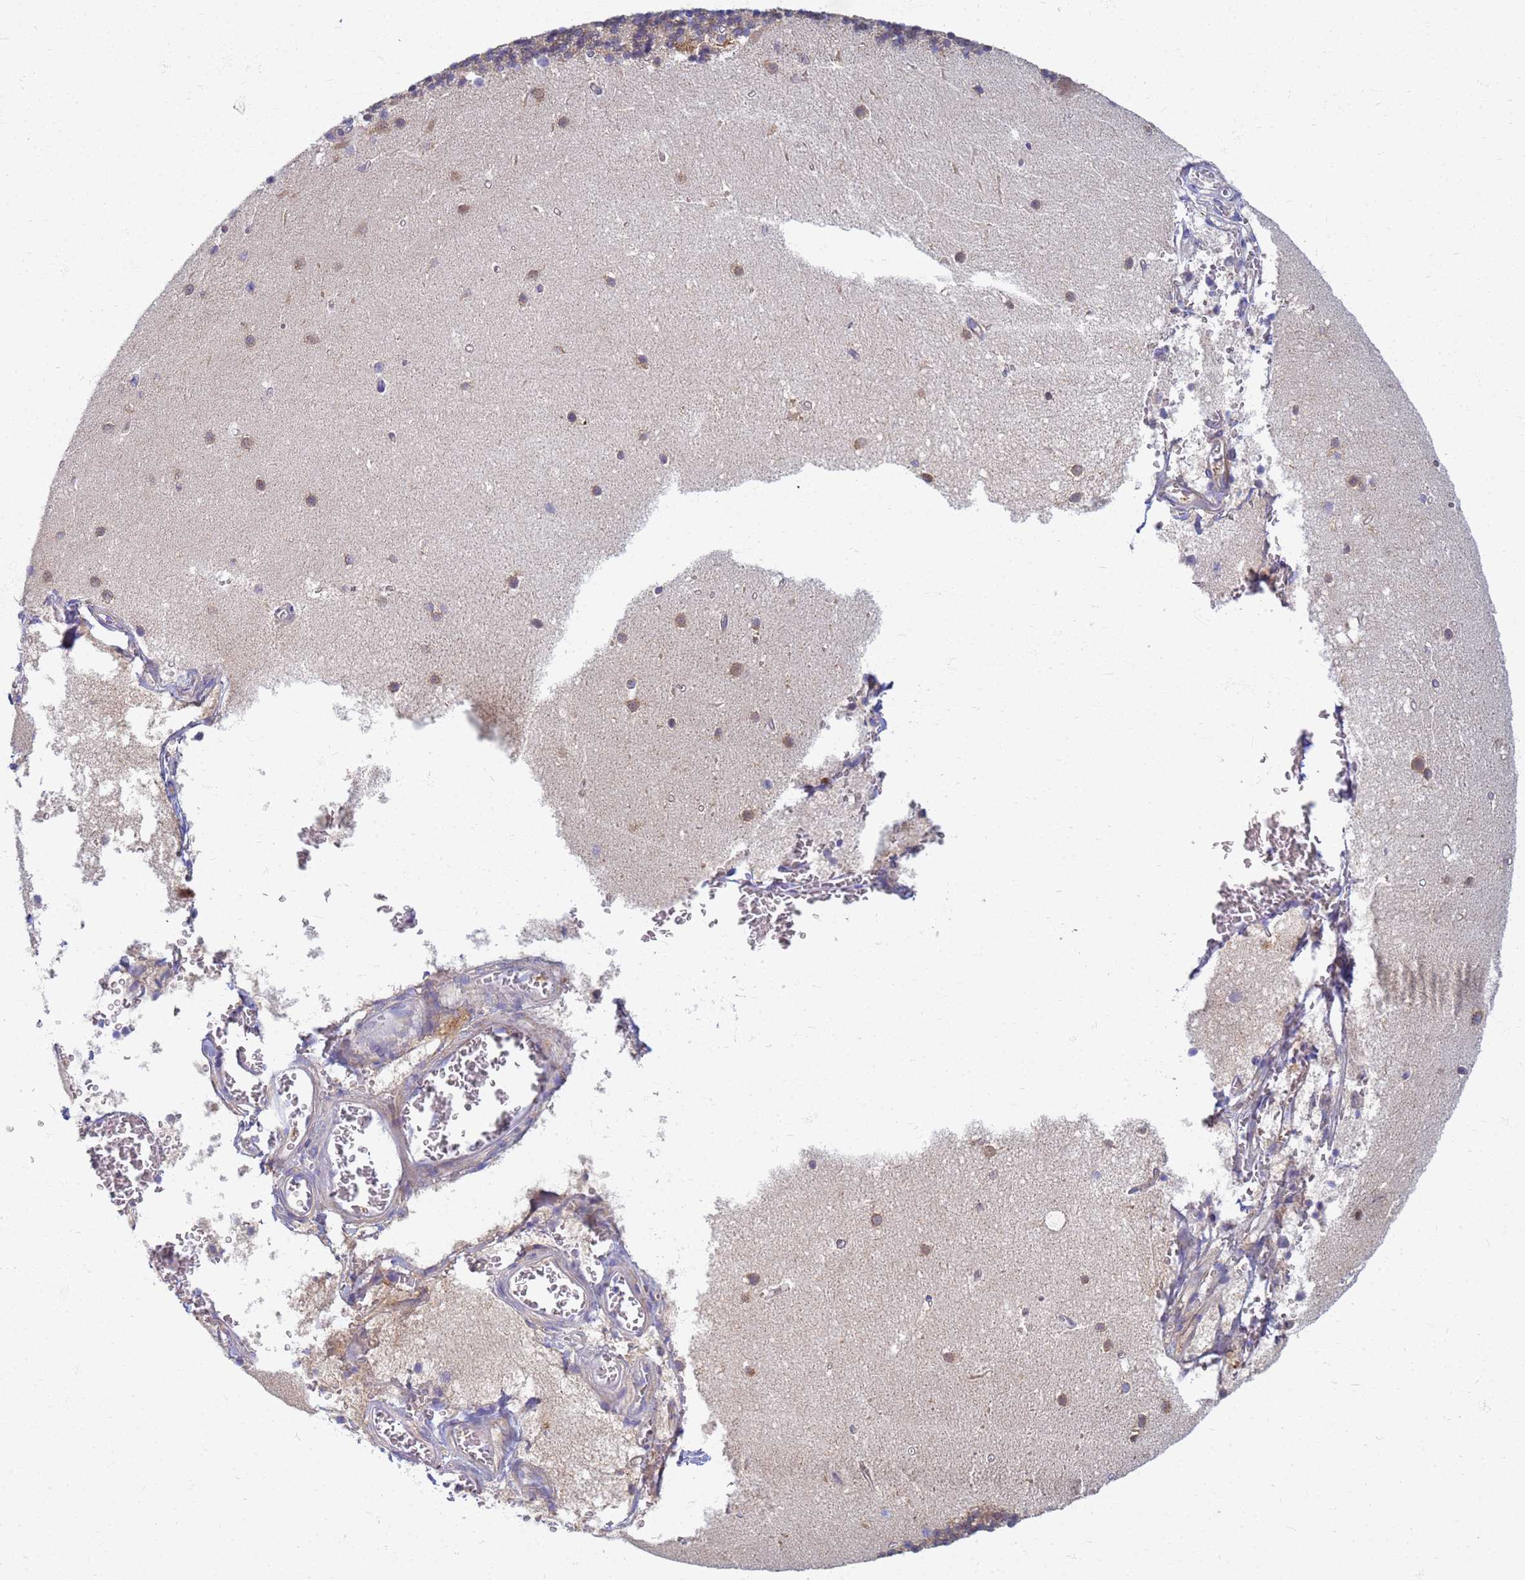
{"staining": {"intensity": "weak", "quantity": ">75%", "location": "cytoplasmic/membranous"}, "tissue": "cerebellum", "cell_type": "Cells in granular layer", "image_type": "normal", "snomed": [{"axis": "morphology", "description": "Normal tissue, NOS"}, {"axis": "topography", "description": "Cerebellum"}], "caption": "Weak cytoplasmic/membranous expression is appreciated in about >75% of cells in granular layer in benign cerebellum. Nuclei are stained in blue.", "gene": "EEA1", "patient": {"sex": "male", "age": 54}}